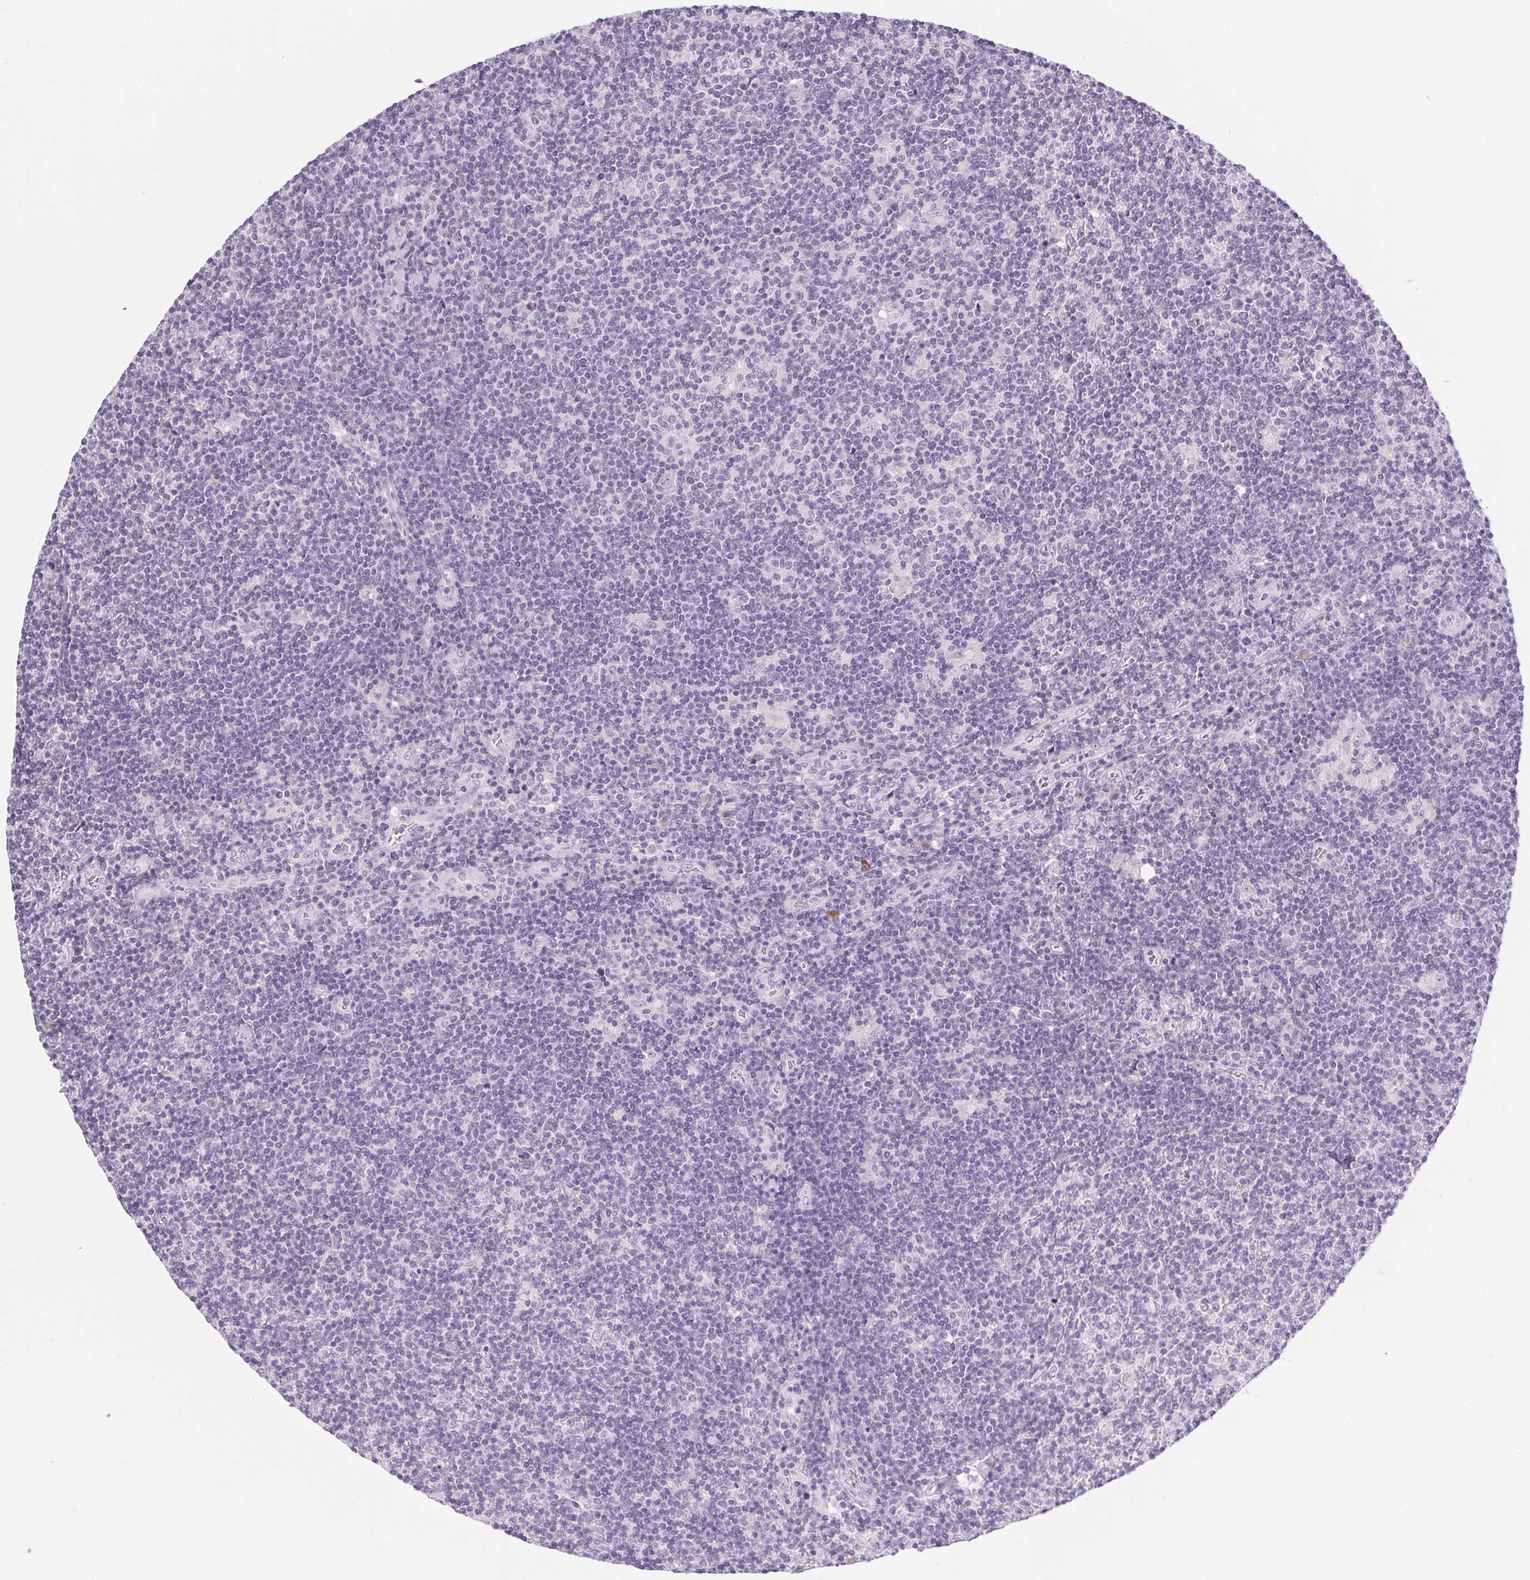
{"staining": {"intensity": "negative", "quantity": "none", "location": "none"}, "tissue": "lymphoma", "cell_type": "Tumor cells", "image_type": "cancer", "snomed": [{"axis": "morphology", "description": "Hodgkin's disease, NOS"}, {"axis": "topography", "description": "Lymph node"}], "caption": "Image shows no significant protein expression in tumor cells of Hodgkin's disease.", "gene": "IFIT1B", "patient": {"sex": "male", "age": 40}}